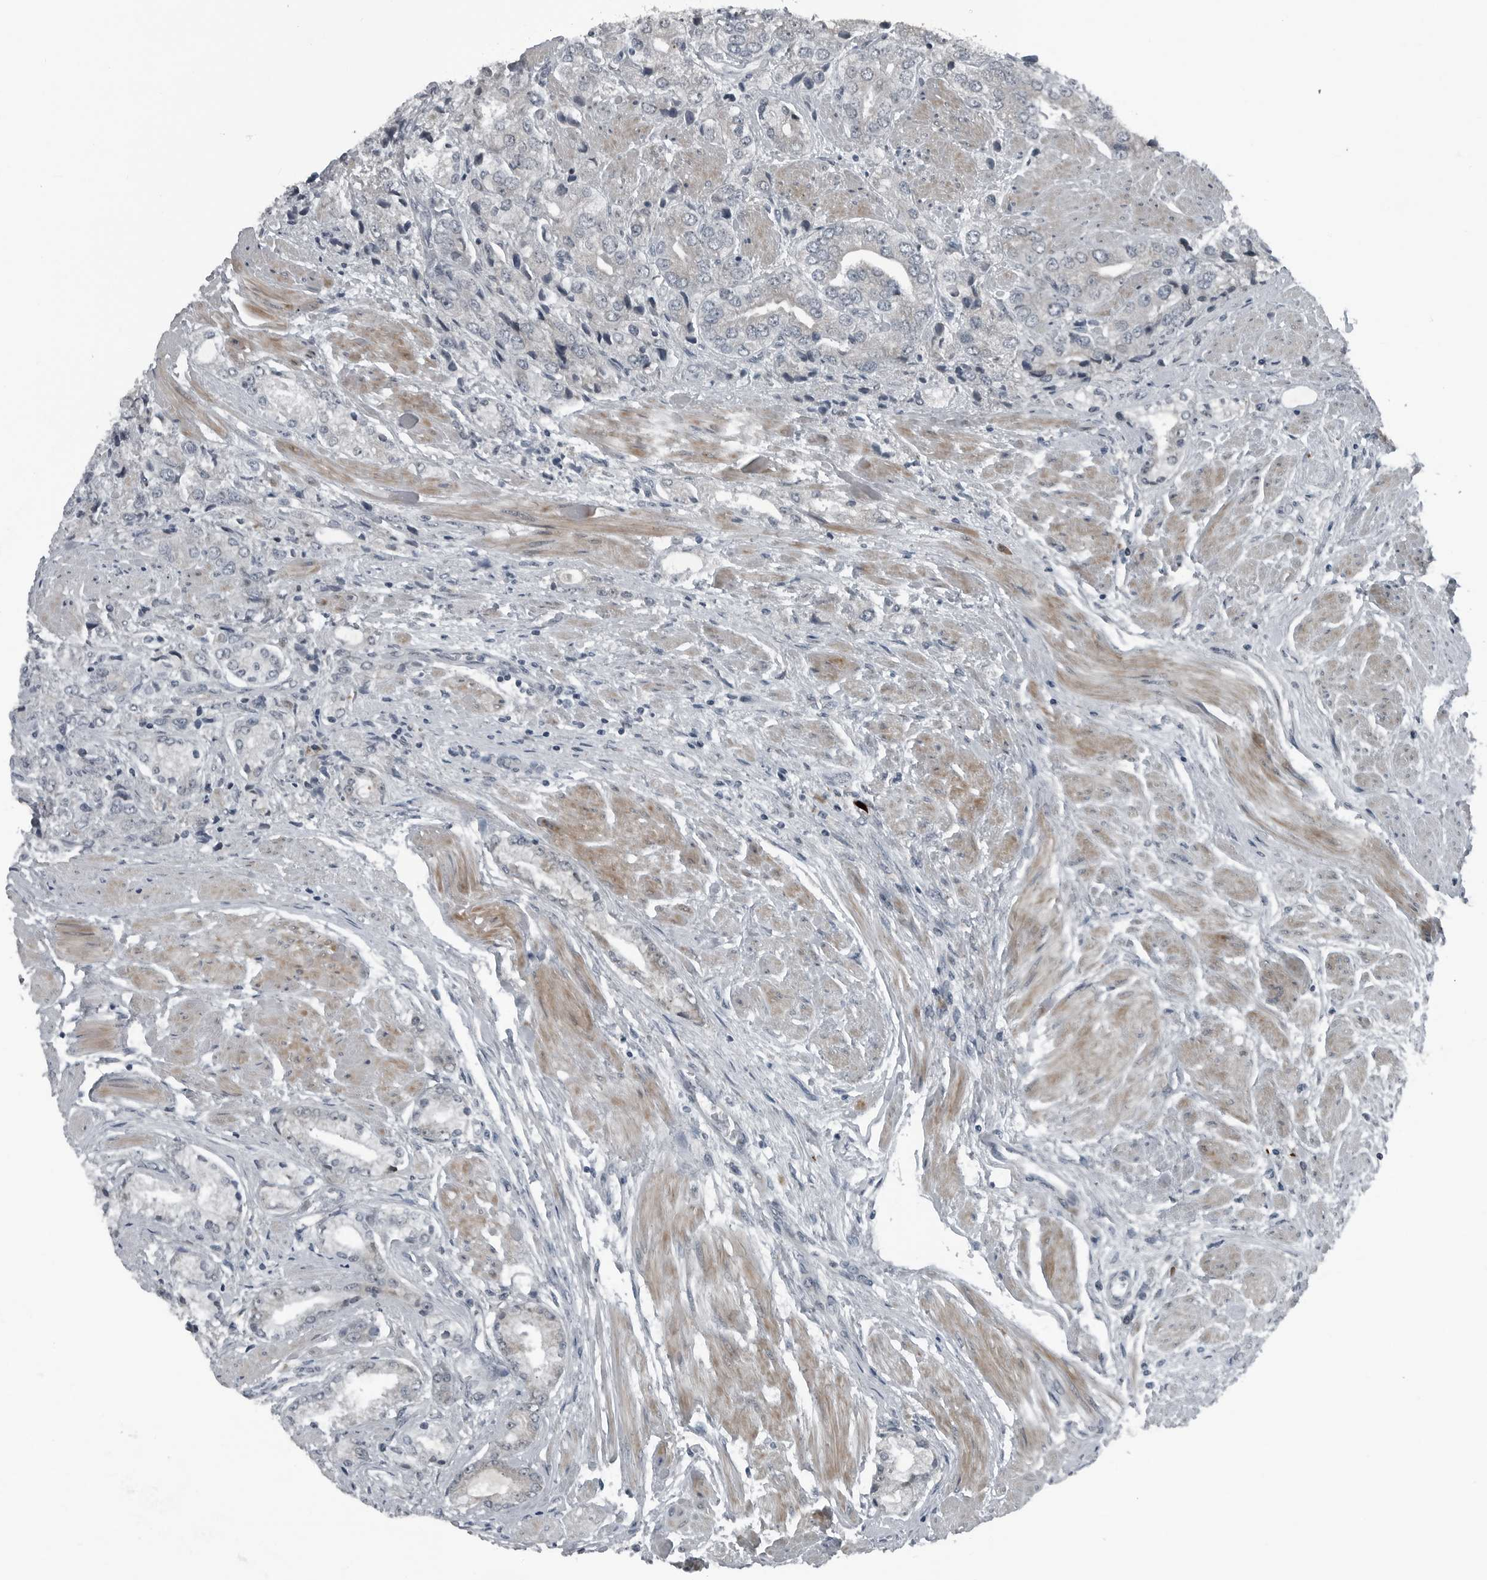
{"staining": {"intensity": "negative", "quantity": "none", "location": "none"}, "tissue": "prostate cancer", "cell_type": "Tumor cells", "image_type": "cancer", "snomed": [{"axis": "morphology", "description": "Adenocarcinoma, High grade"}, {"axis": "topography", "description": "Prostate"}], "caption": "Prostate adenocarcinoma (high-grade) was stained to show a protein in brown. There is no significant staining in tumor cells. (Brightfield microscopy of DAB immunohistochemistry at high magnification).", "gene": "DNAAF11", "patient": {"sex": "male", "age": 50}}